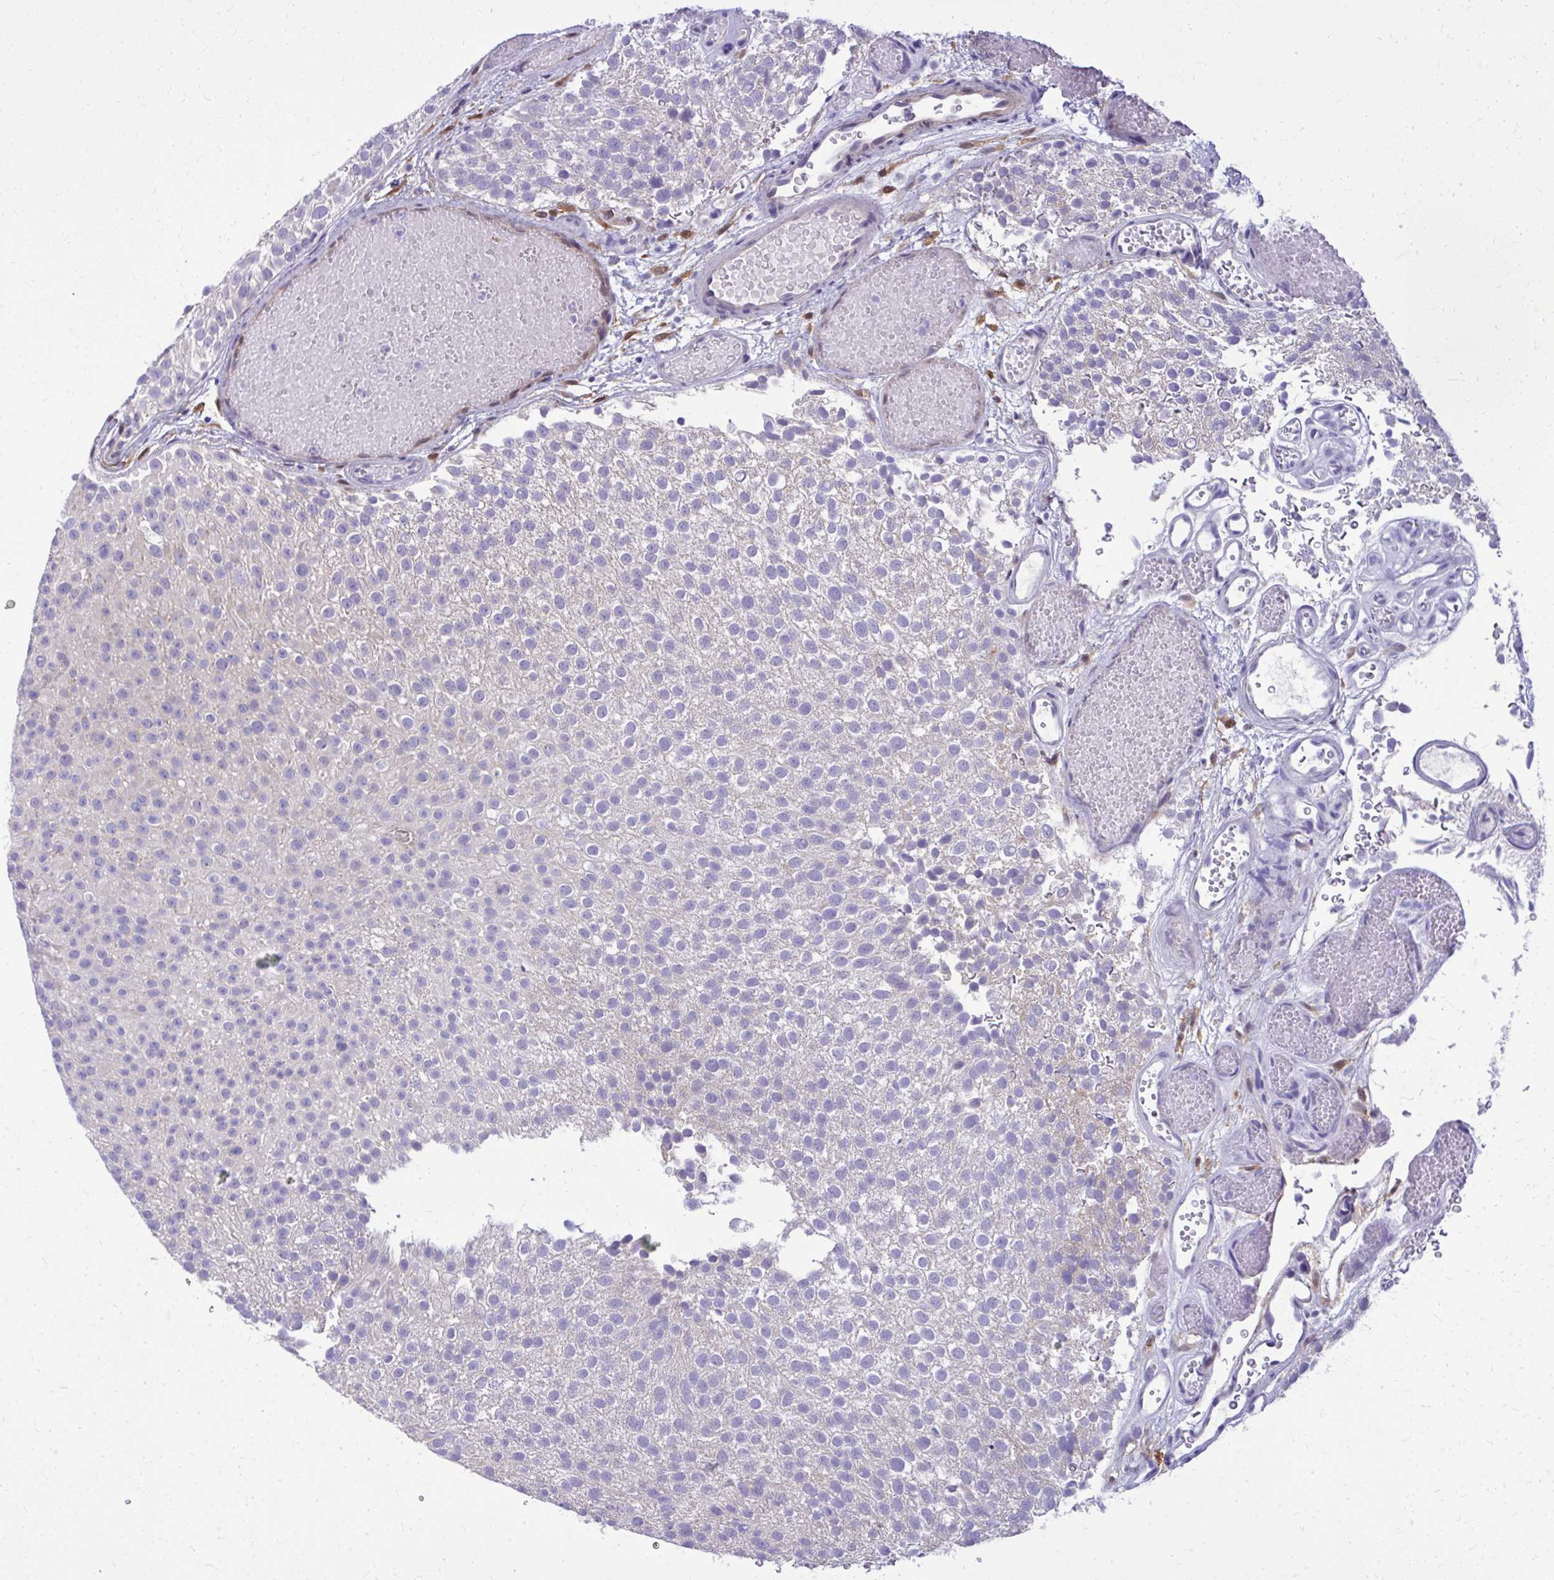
{"staining": {"intensity": "negative", "quantity": "none", "location": "none"}, "tissue": "urothelial cancer", "cell_type": "Tumor cells", "image_type": "cancer", "snomed": [{"axis": "morphology", "description": "Urothelial carcinoma, Low grade"}, {"axis": "topography", "description": "Urinary bladder"}], "caption": "Low-grade urothelial carcinoma stained for a protein using immunohistochemistry demonstrates no staining tumor cells.", "gene": "NNMT", "patient": {"sex": "male", "age": 78}}